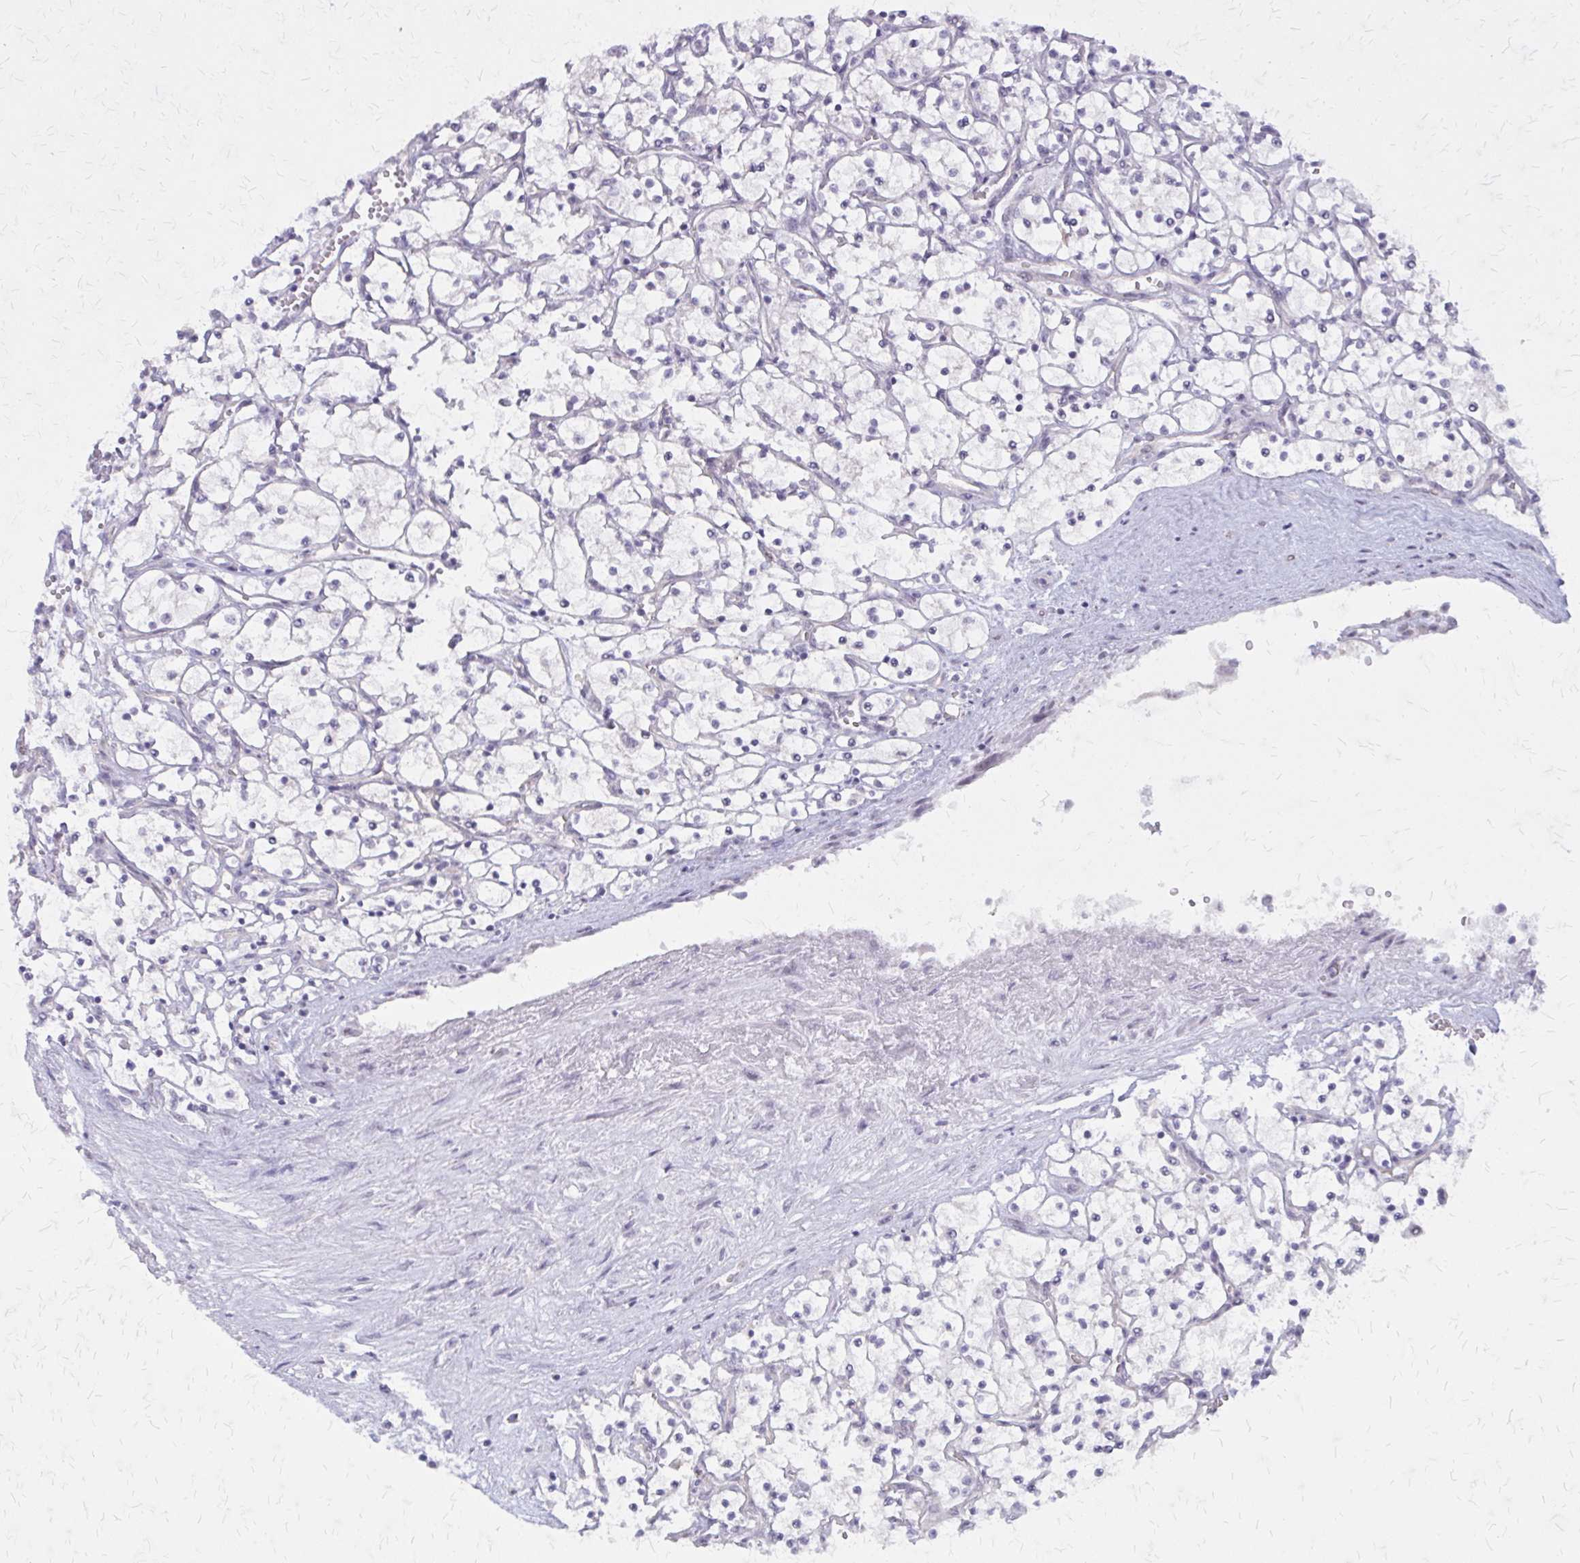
{"staining": {"intensity": "negative", "quantity": "none", "location": "none"}, "tissue": "renal cancer", "cell_type": "Tumor cells", "image_type": "cancer", "snomed": [{"axis": "morphology", "description": "Adenocarcinoma, NOS"}, {"axis": "topography", "description": "Kidney"}], "caption": "Human renal cancer stained for a protein using immunohistochemistry displays no expression in tumor cells.", "gene": "PLCB1", "patient": {"sex": "female", "age": 69}}